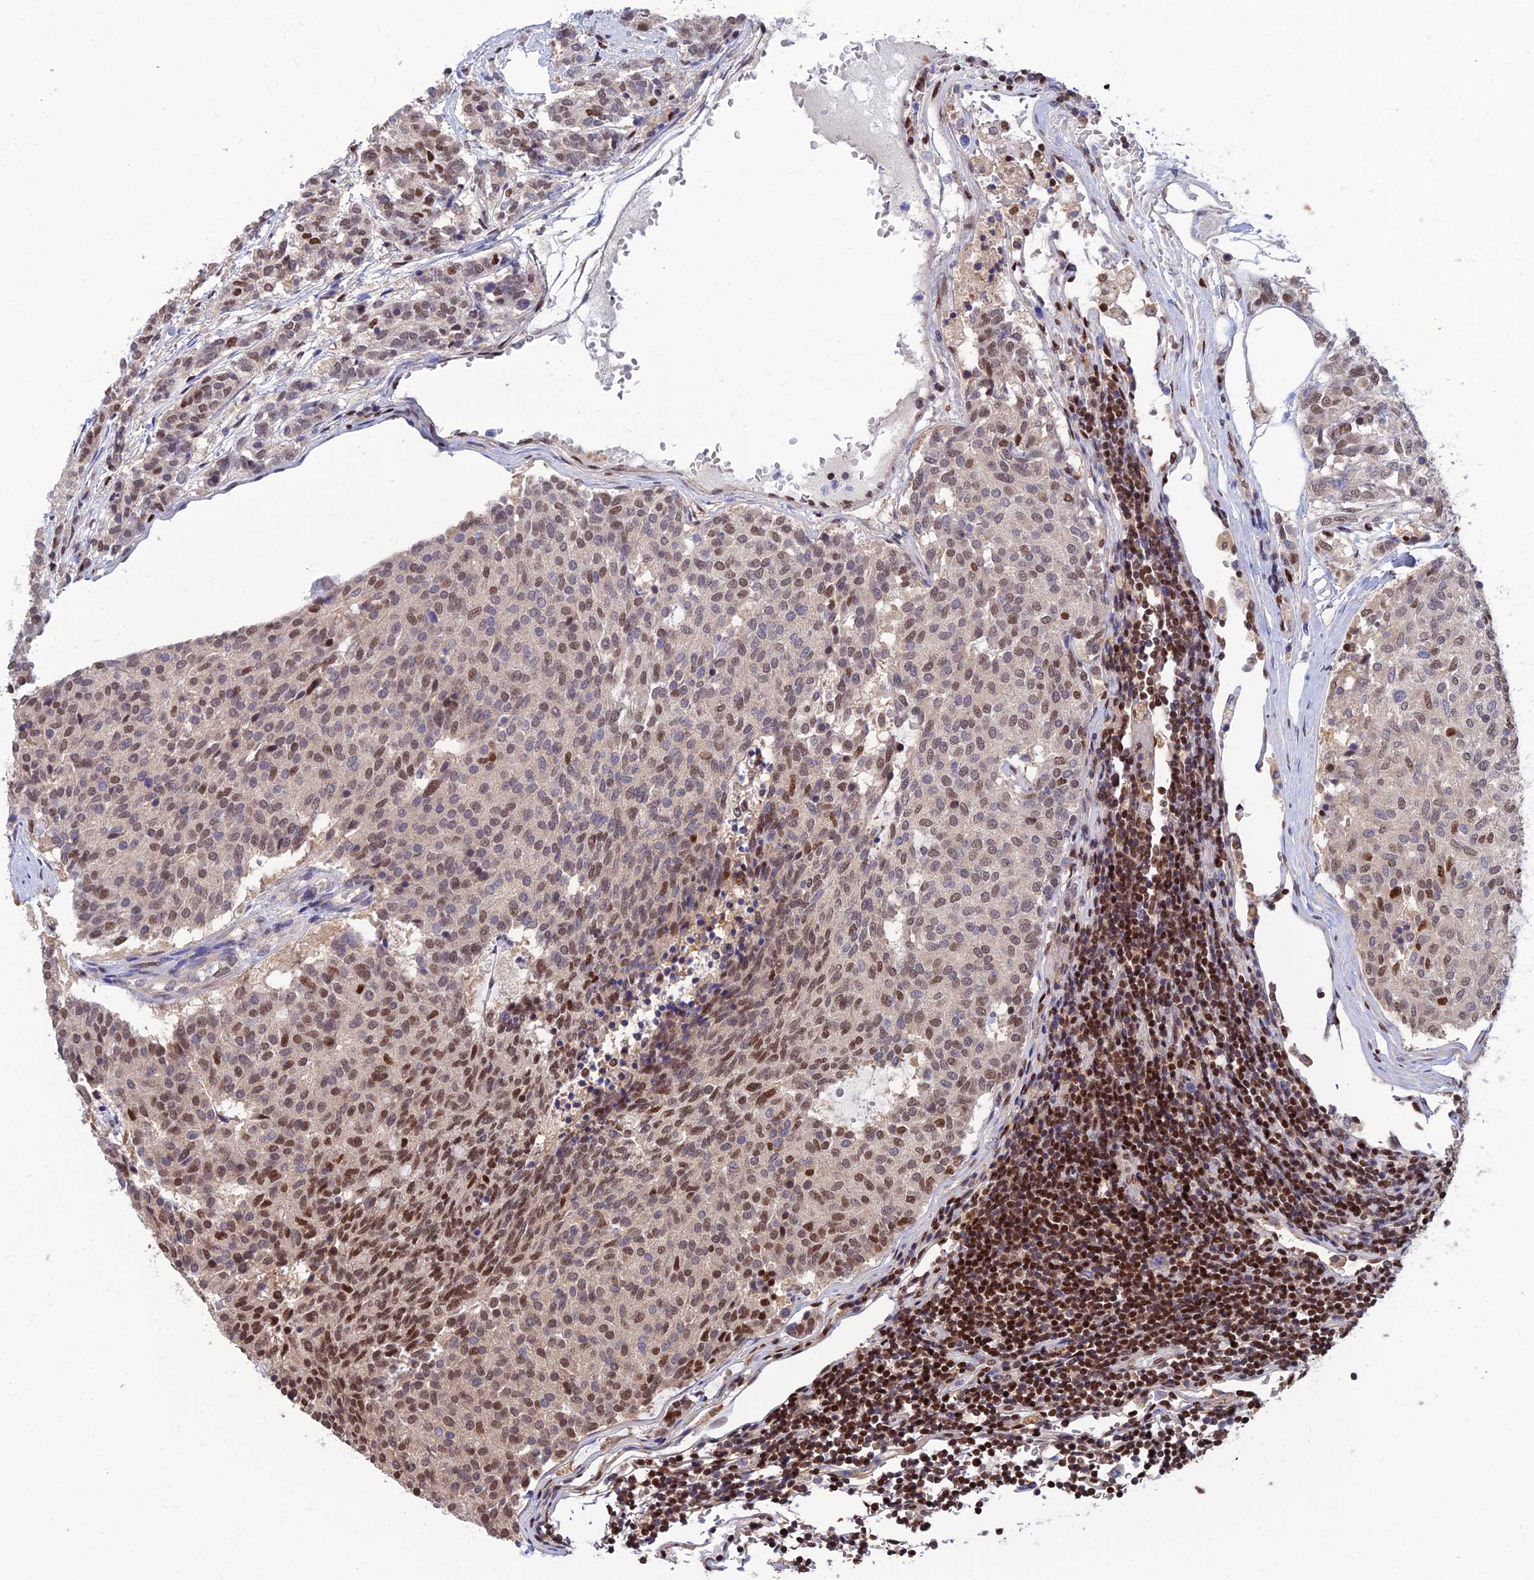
{"staining": {"intensity": "strong", "quantity": "25%-75%", "location": "nuclear"}, "tissue": "carcinoid", "cell_type": "Tumor cells", "image_type": "cancer", "snomed": [{"axis": "morphology", "description": "Carcinoid, malignant, NOS"}, {"axis": "topography", "description": "Pancreas"}], "caption": "Carcinoid stained with DAB immunohistochemistry (IHC) reveals high levels of strong nuclear expression in about 25%-75% of tumor cells.", "gene": "DNPEP", "patient": {"sex": "female", "age": 54}}